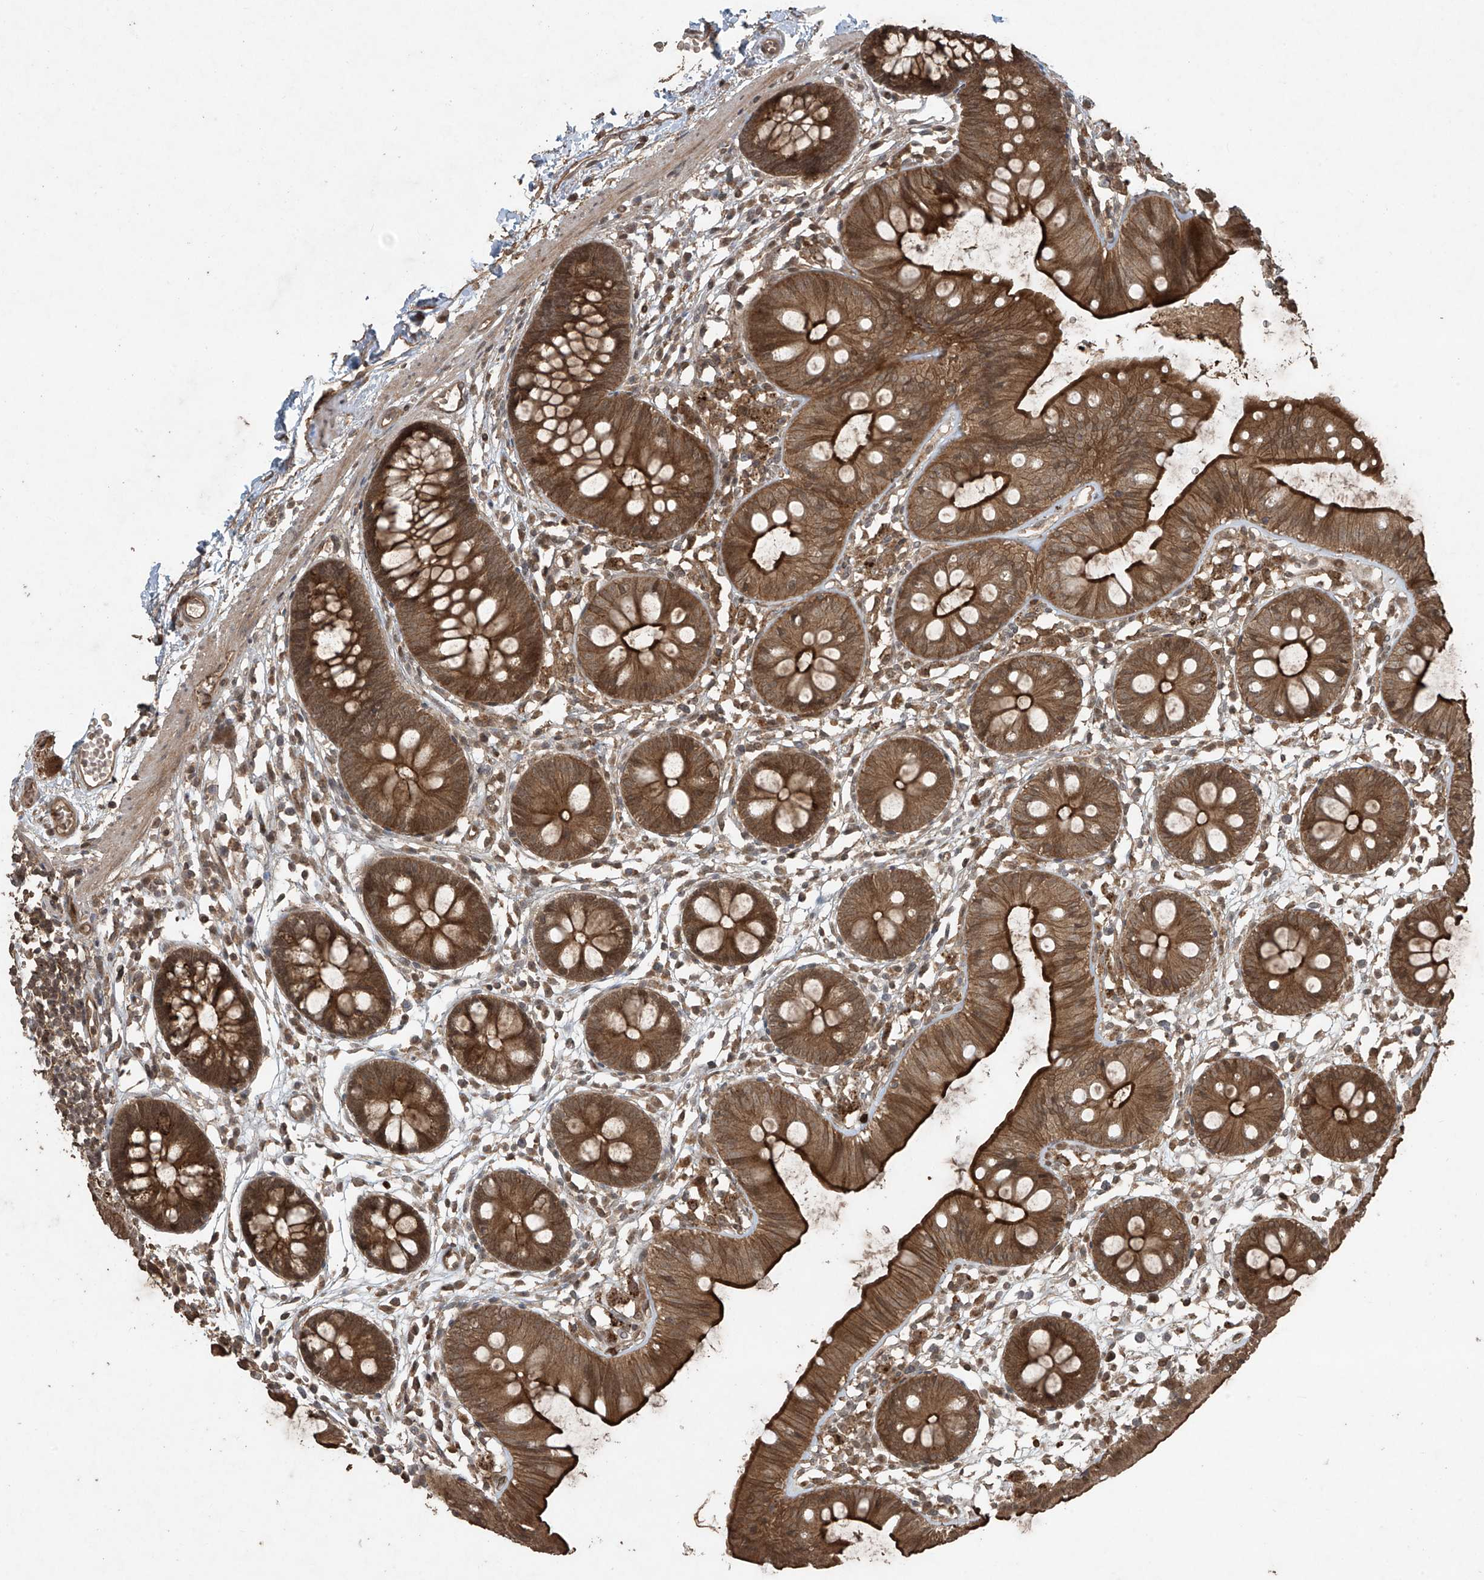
{"staining": {"intensity": "strong", "quantity": ">75%", "location": "cytoplasmic/membranous"}, "tissue": "colon", "cell_type": "Endothelial cells", "image_type": "normal", "snomed": [{"axis": "morphology", "description": "Normal tissue, NOS"}, {"axis": "topography", "description": "Colon"}], "caption": "Protein staining of normal colon demonstrates strong cytoplasmic/membranous staining in approximately >75% of endothelial cells.", "gene": "PGPEP1", "patient": {"sex": "male", "age": 56}}